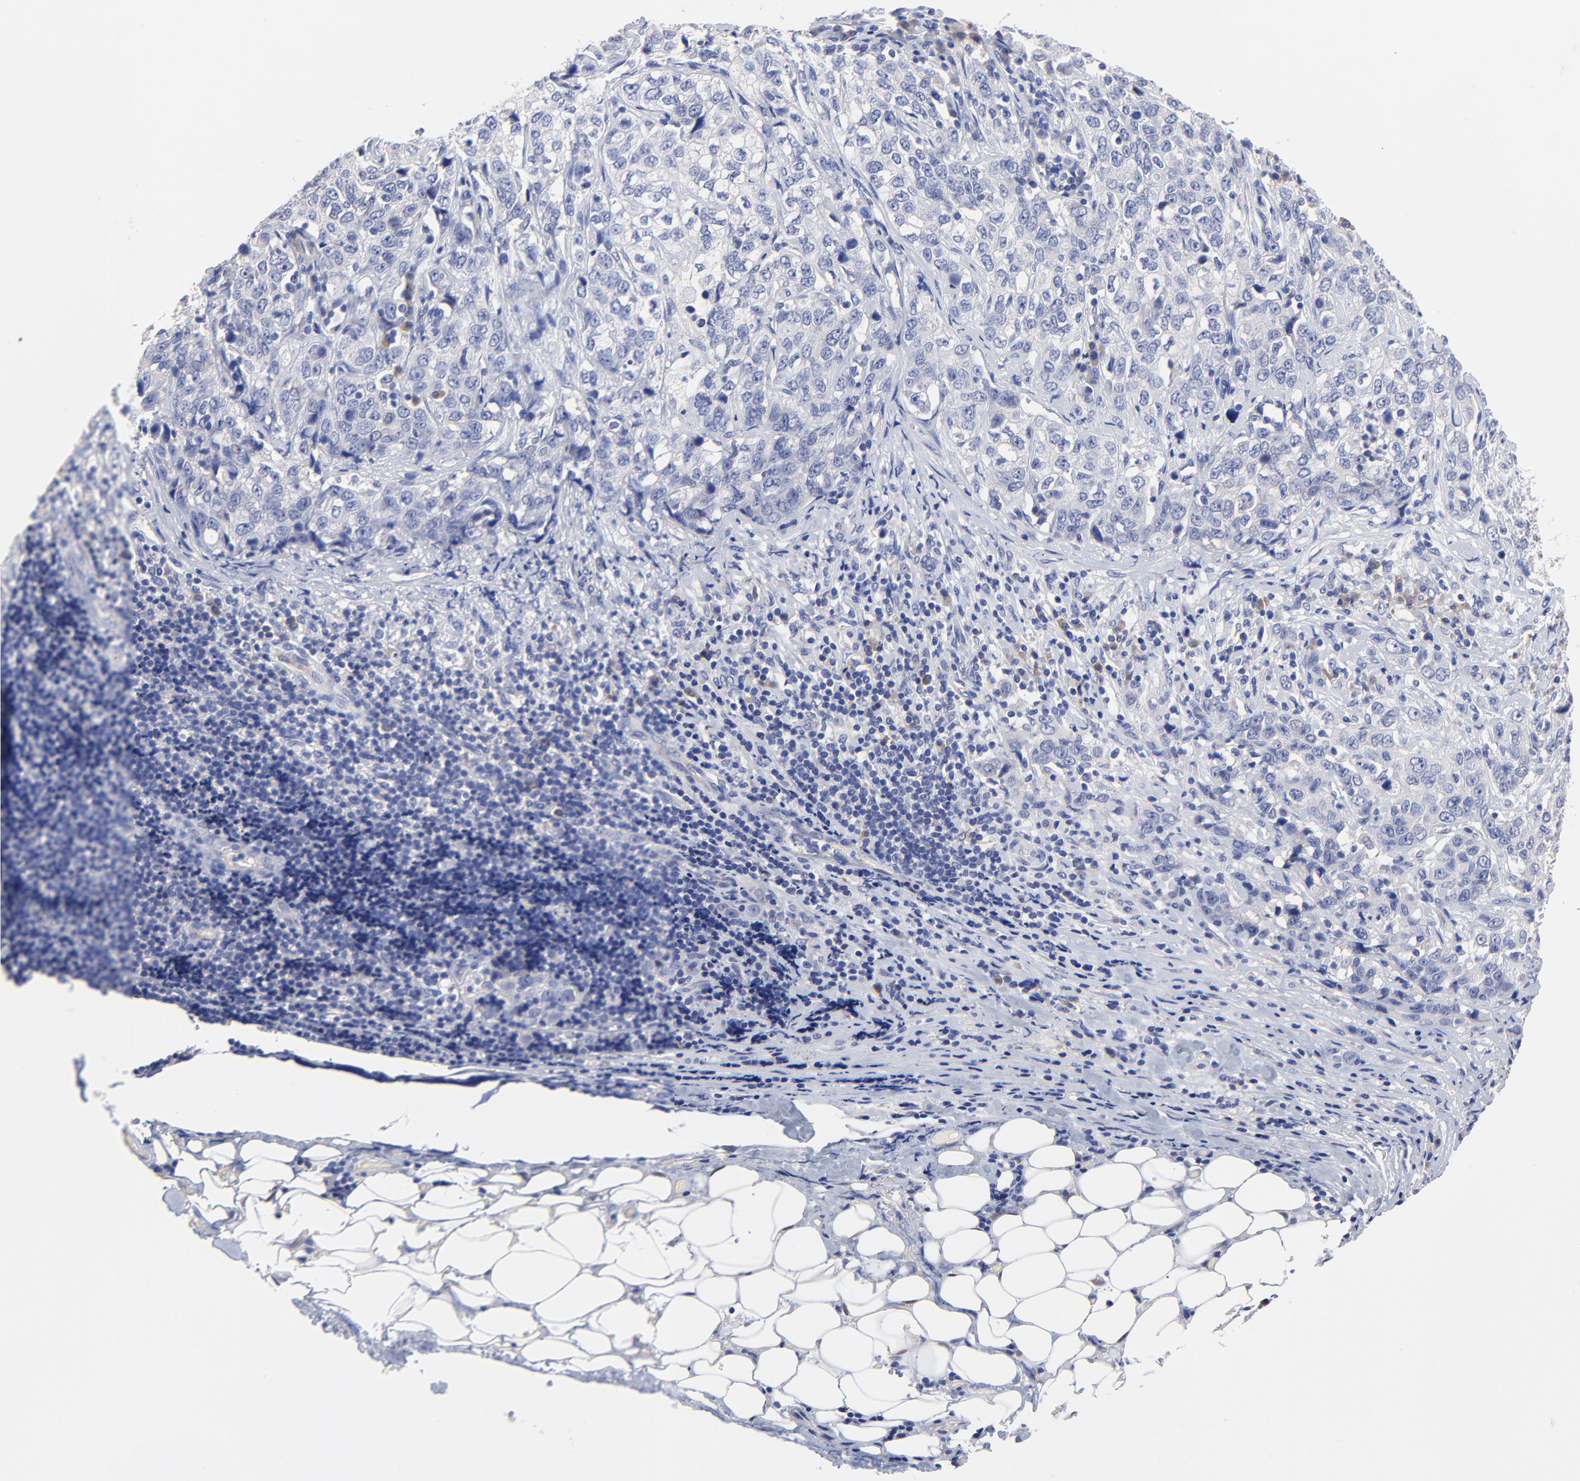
{"staining": {"intensity": "negative", "quantity": "none", "location": "none"}, "tissue": "stomach cancer", "cell_type": "Tumor cells", "image_type": "cancer", "snomed": [{"axis": "morphology", "description": "Adenocarcinoma, NOS"}, {"axis": "topography", "description": "Stomach"}], "caption": "The immunohistochemistry image has no significant staining in tumor cells of adenocarcinoma (stomach) tissue.", "gene": "LAX1", "patient": {"sex": "male", "age": 48}}